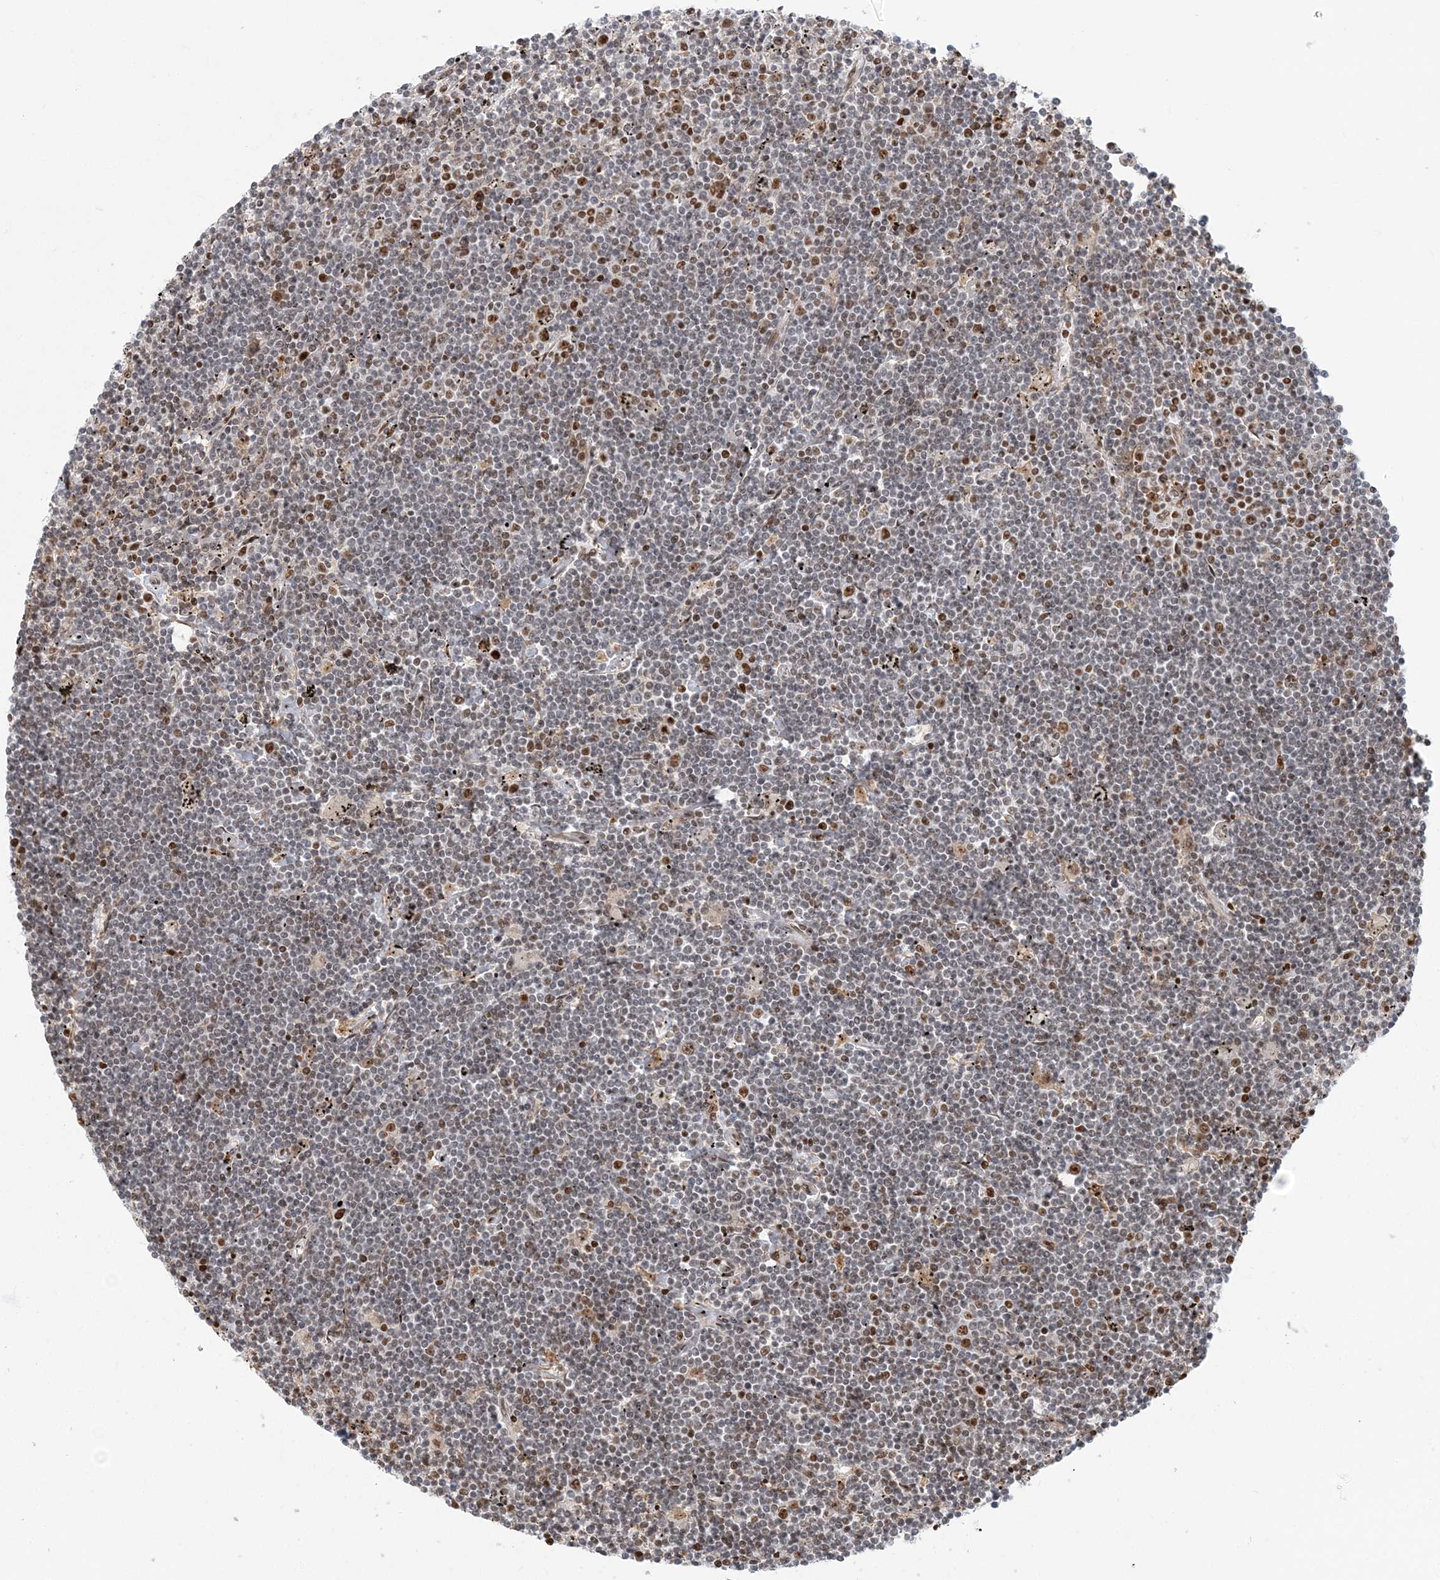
{"staining": {"intensity": "moderate", "quantity": "<25%", "location": "nuclear"}, "tissue": "lymphoma", "cell_type": "Tumor cells", "image_type": "cancer", "snomed": [{"axis": "morphology", "description": "Malignant lymphoma, non-Hodgkin's type, Low grade"}, {"axis": "topography", "description": "Spleen"}], "caption": "A high-resolution photomicrograph shows immunohistochemistry staining of malignant lymphoma, non-Hodgkin's type (low-grade), which exhibits moderate nuclear positivity in about <25% of tumor cells.", "gene": "BAZ1B", "patient": {"sex": "male", "age": 76}}